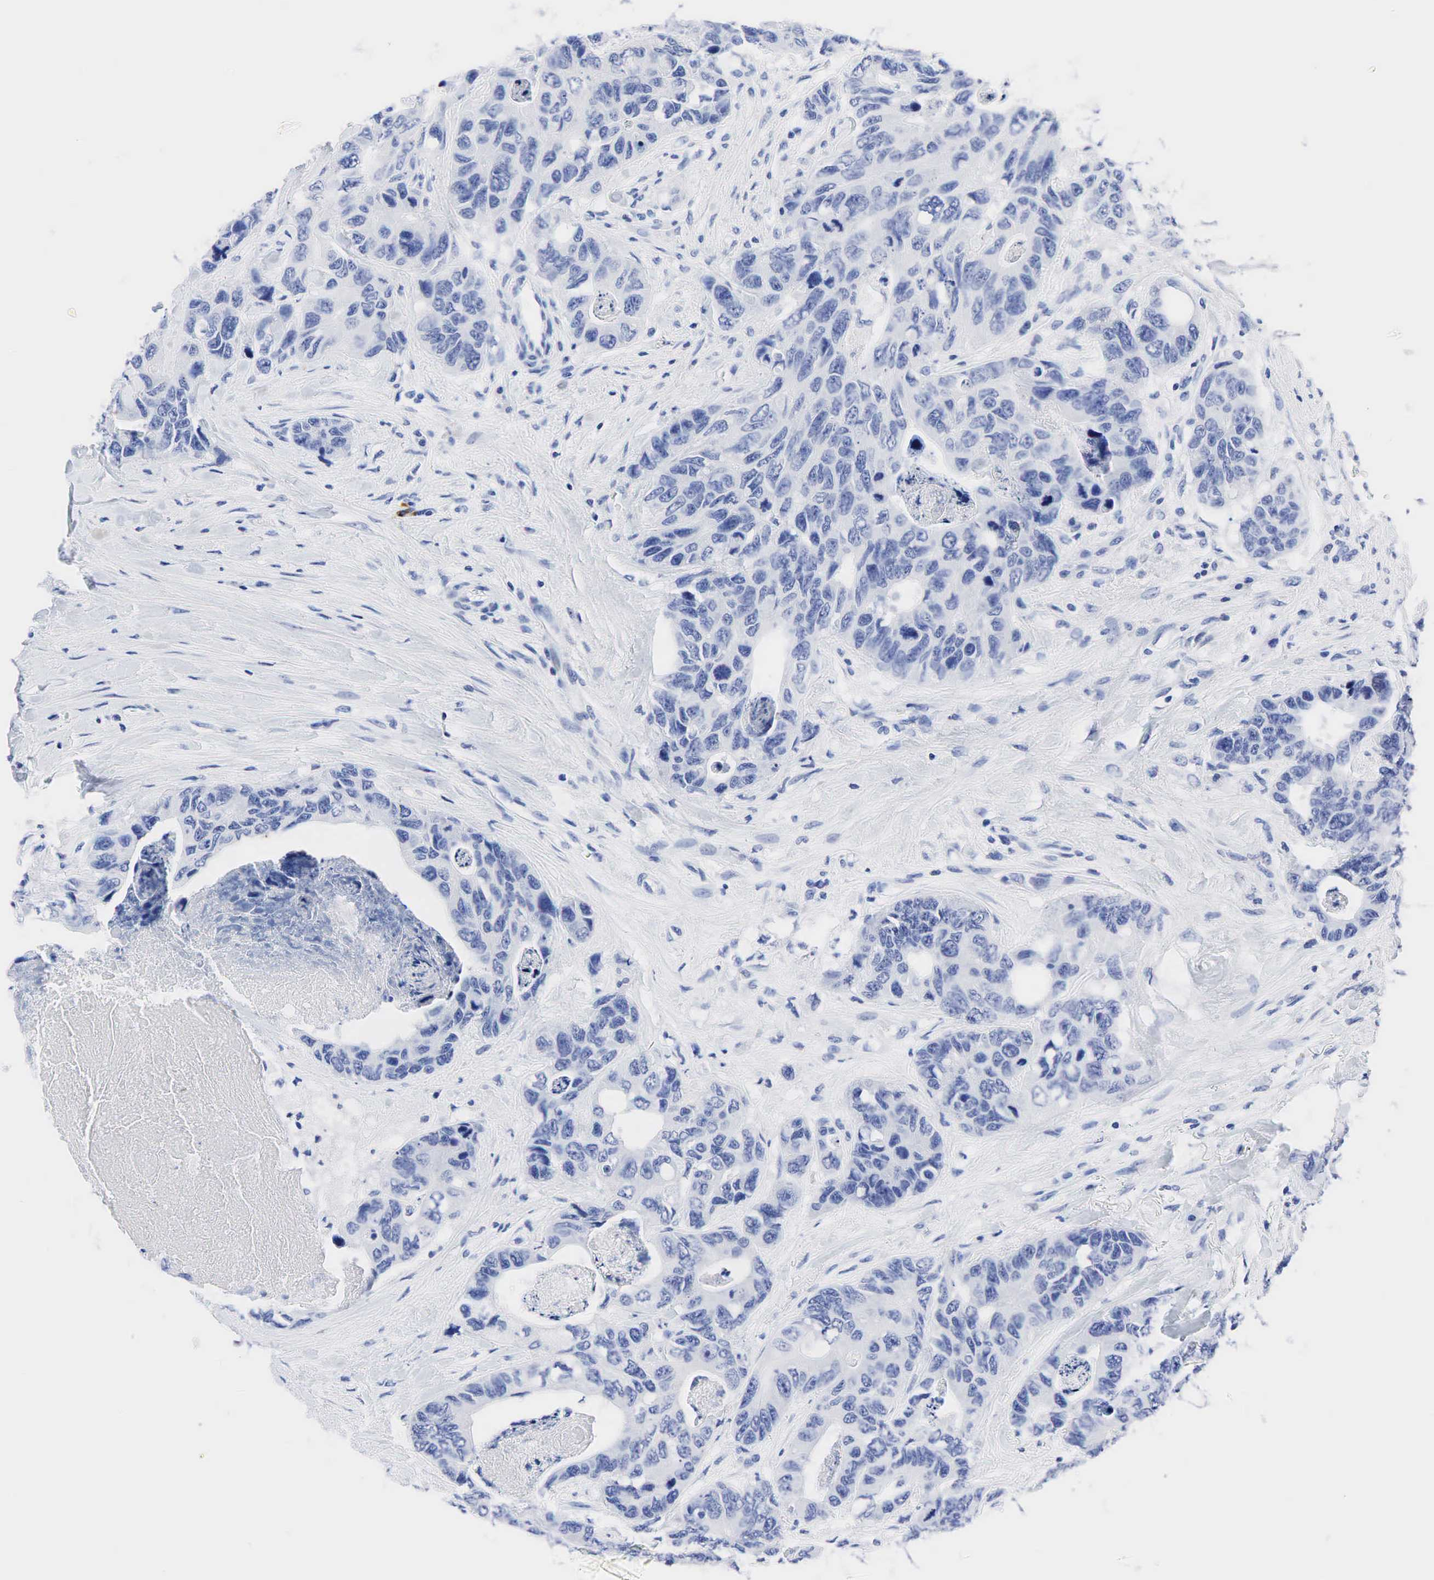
{"staining": {"intensity": "negative", "quantity": "none", "location": "none"}, "tissue": "colorectal cancer", "cell_type": "Tumor cells", "image_type": "cancer", "snomed": [{"axis": "morphology", "description": "Adenocarcinoma, NOS"}, {"axis": "topography", "description": "Colon"}], "caption": "The photomicrograph reveals no significant positivity in tumor cells of colorectal adenocarcinoma.", "gene": "NKX2-1", "patient": {"sex": "female", "age": 86}}